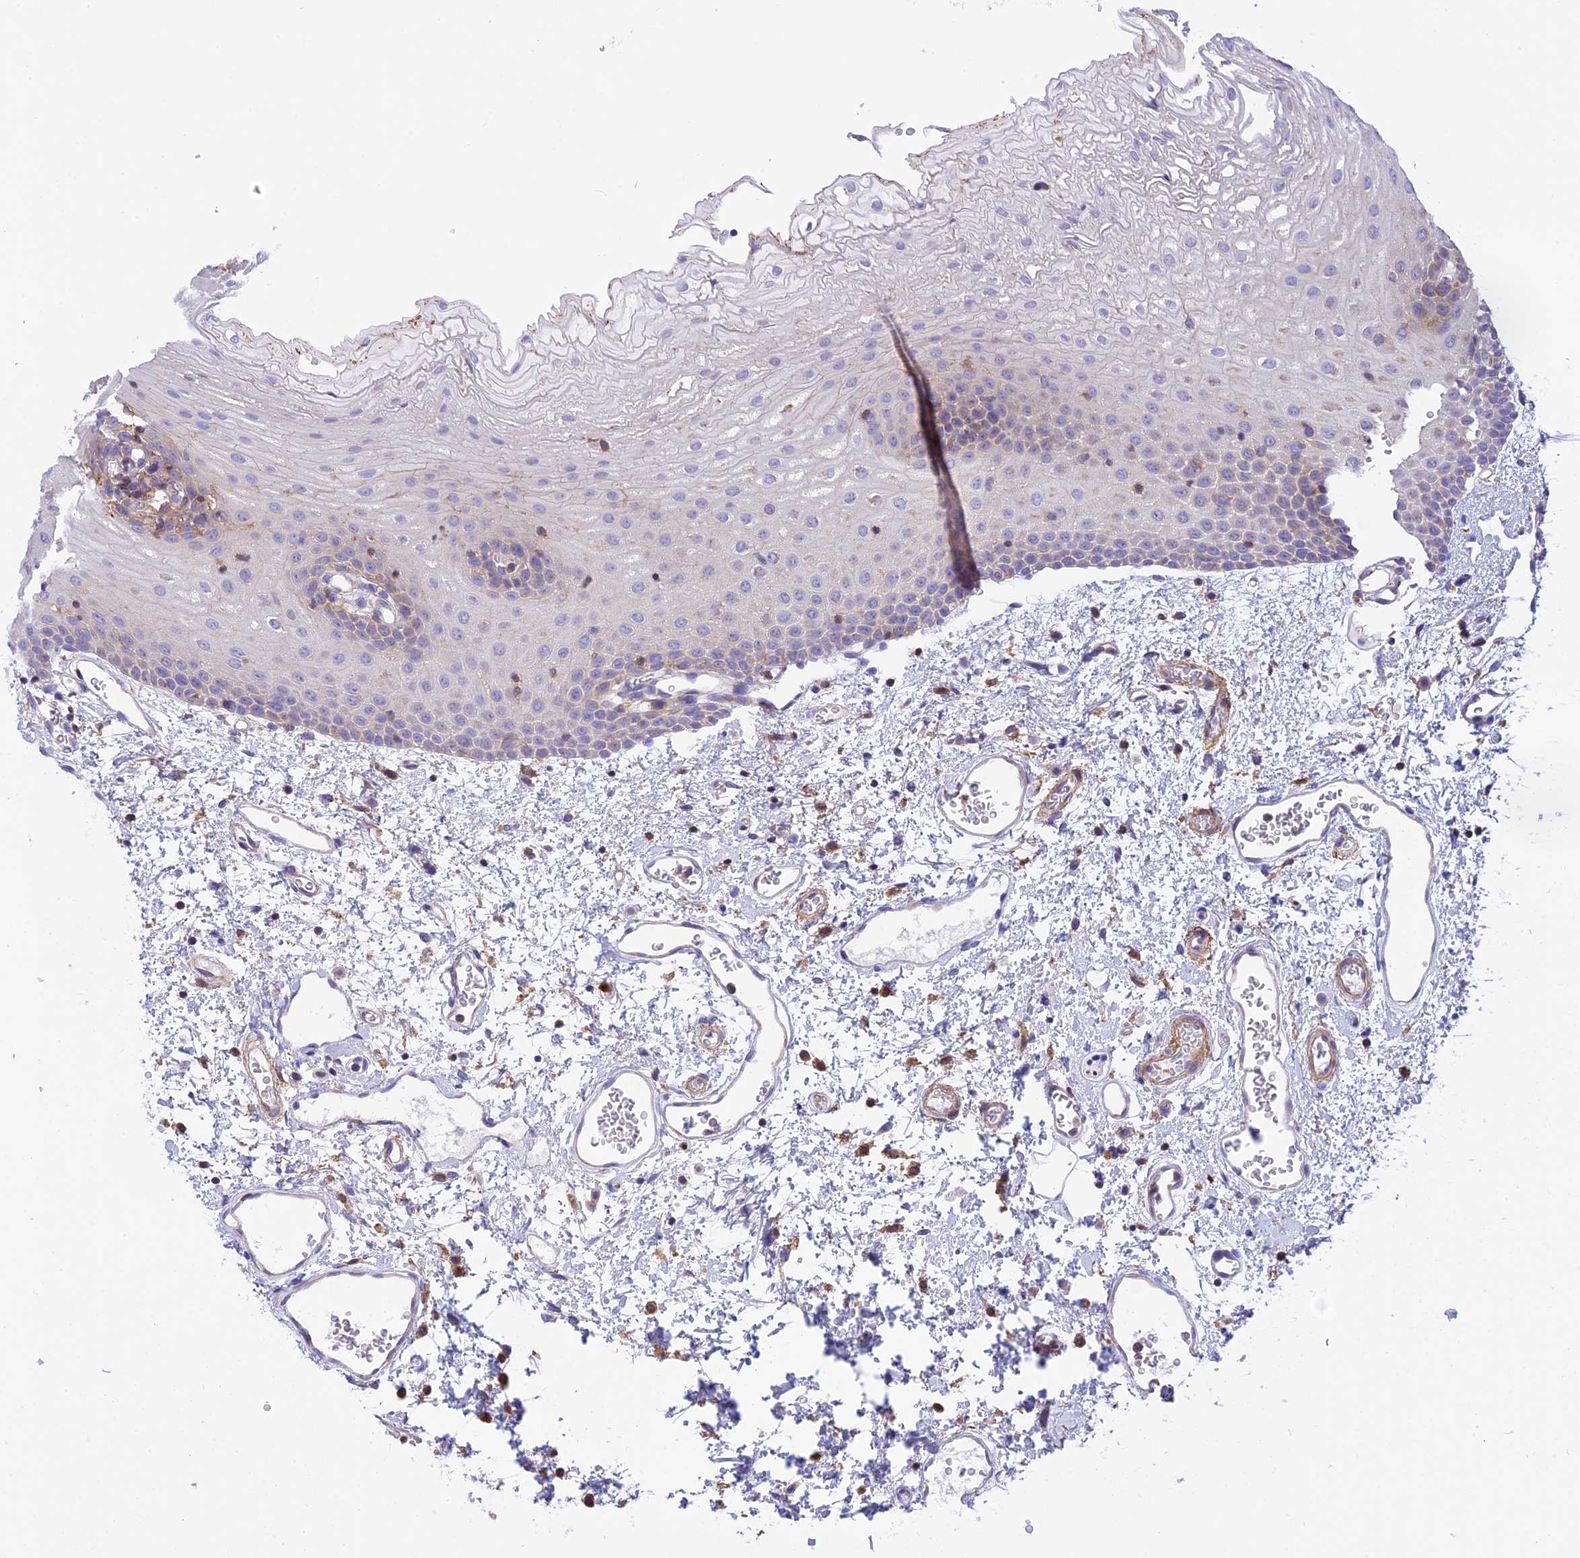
{"staining": {"intensity": "negative", "quantity": "none", "location": "none"}, "tissue": "oral mucosa", "cell_type": "Squamous epithelial cells", "image_type": "normal", "snomed": [{"axis": "morphology", "description": "Normal tissue, NOS"}, {"axis": "topography", "description": "Oral tissue"}], "caption": "Immunohistochemistry (IHC) photomicrograph of unremarkable human oral mucosa stained for a protein (brown), which displays no expression in squamous epithelial cells. The staining was performed using DAB (3,3'-diaminobenzidine) to visualize the protein expression in brown, while the nuclei were stained in blue with hematoxylin (Magnification: 20x).", "gene": "CORO7", "patient": {"sex": "female", "age": 70}}